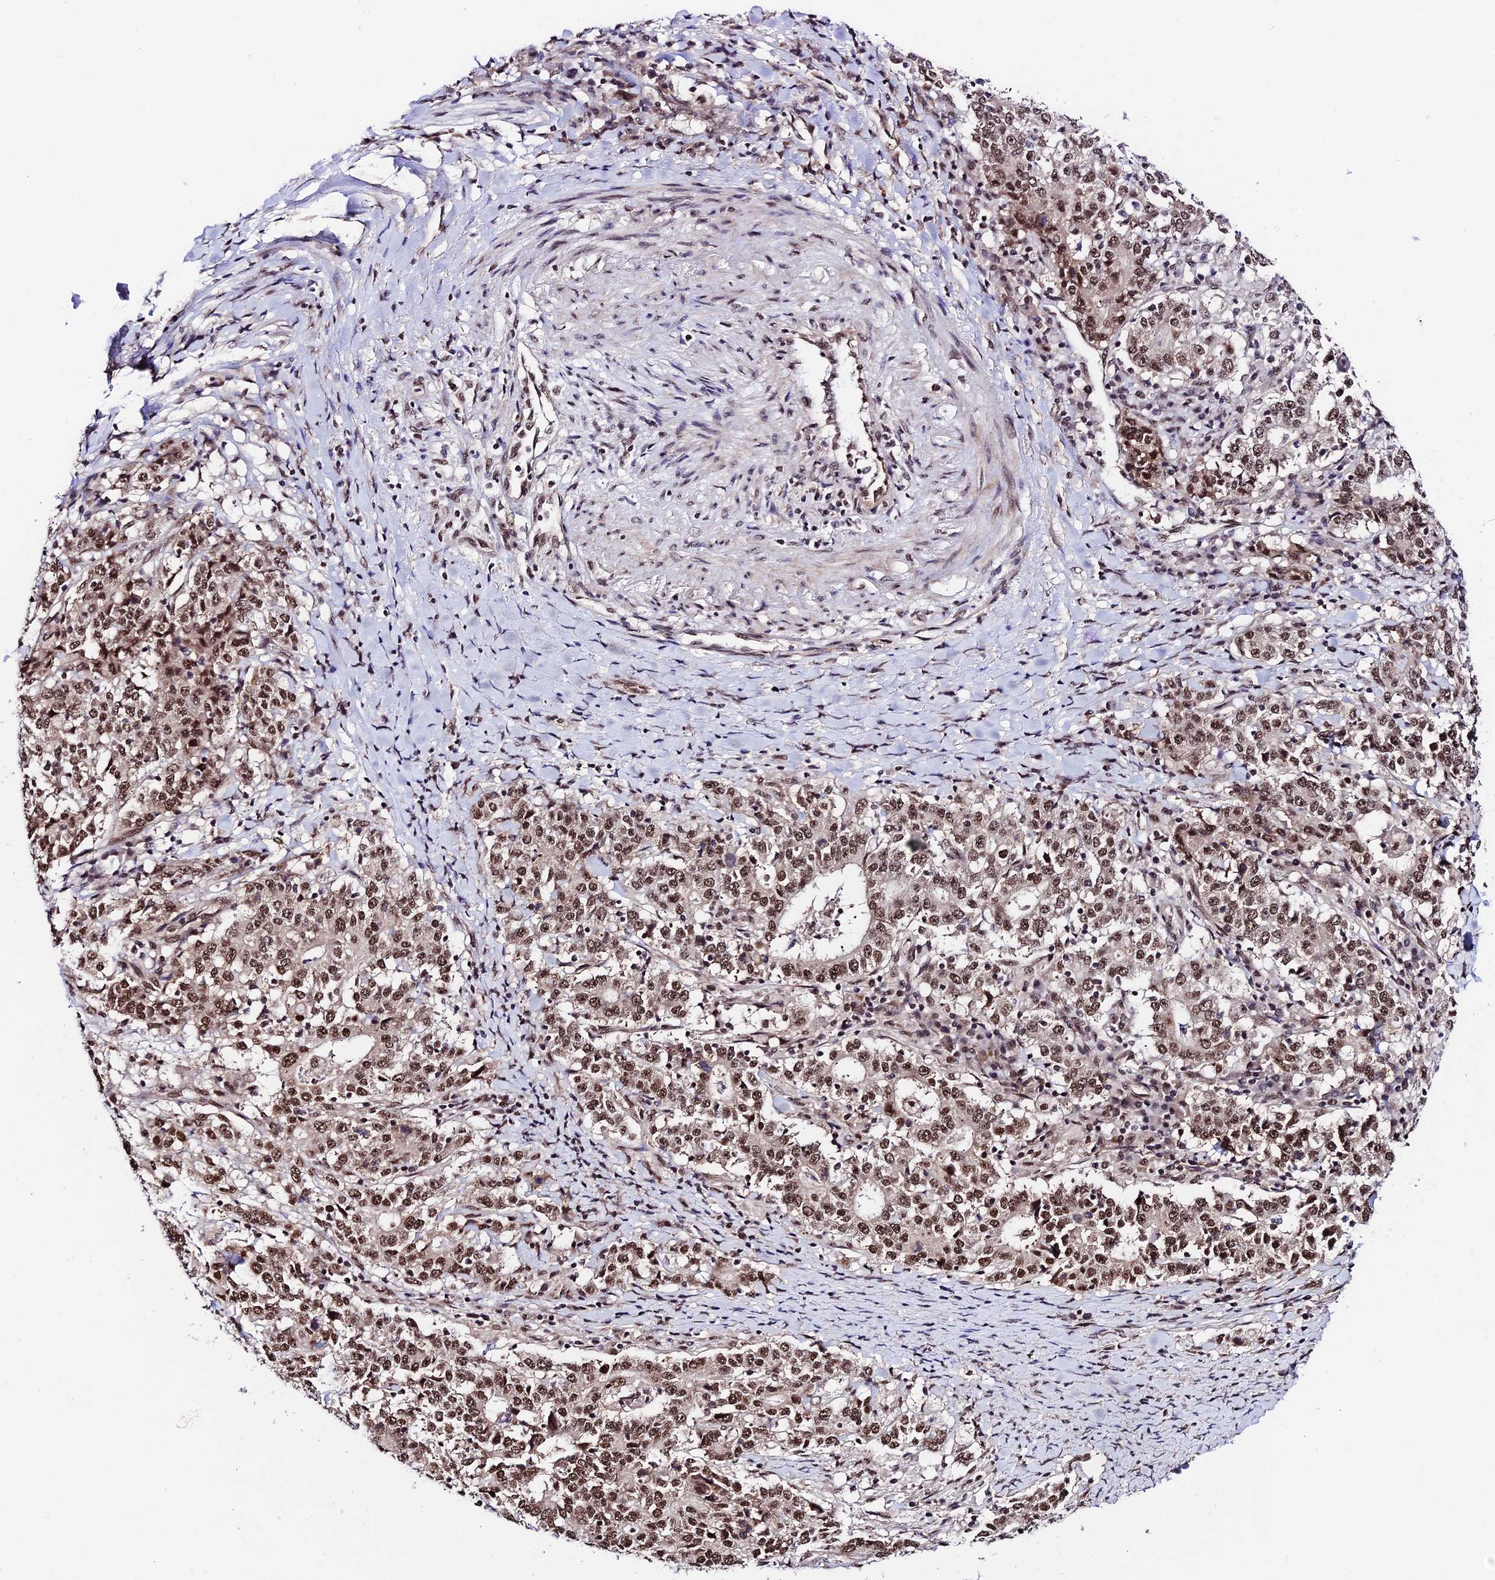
{"staining": {"intensity": "moderate", "quantity": ">75%", "location": "nuclear"}, "tissue": "stomach cancer", "cell_type": "Tumor cells", "image_type": "cancer", "snomed": [{"axis": "morphology", "description": "Adenocarcinoma, NOS"}, {"axis": "topography", "description": "Stomach"}], "caption": "The photomicrograph displays staining of stomach cancer (adenocarcinoma), revealing moderate nuclear protein expression (brown color) within tumor cells.", "gene": "RBM42", "patient": {"sex": "male", "age": 59}}